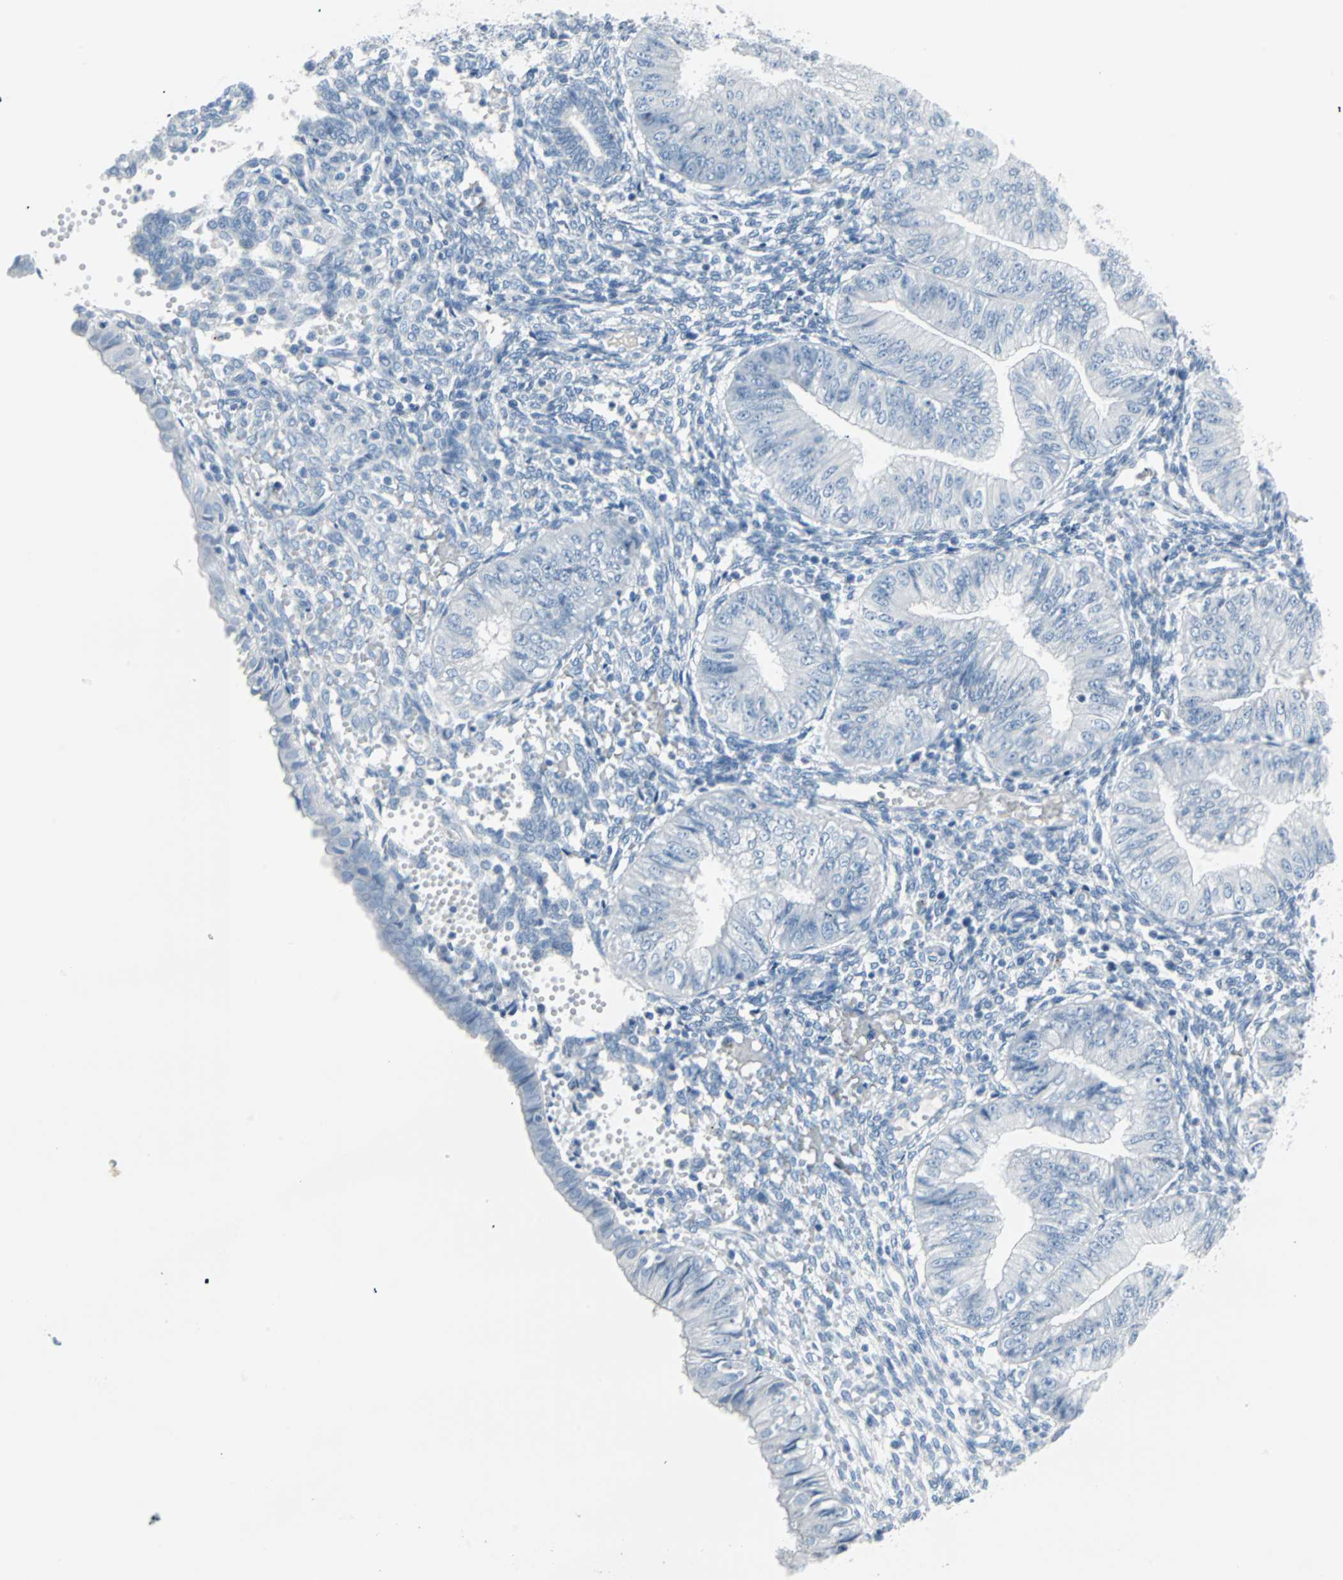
{"staining": {"intensity": "negative", "quantity": "none", "location": "none"}, "tissue": "endometrial cancer", "cell_type": "Tumor cells", "image_type": "cancer", "snomed": [{"axis": "morphology", "description": "Normal tissue, NOS"}, {"axis": "morphology", "description": "Adenocarcinoma, NOS"}, {"axis": "topography", "description": "Endometrium"}], "caption": "A micrograph of human endometrial cancer (adenocarcinoma) is negative for staining in tumor cells. Nuclei are stained in blue.", "gene": "STX1A", "patient": {"sex": "female", "age": 53}}